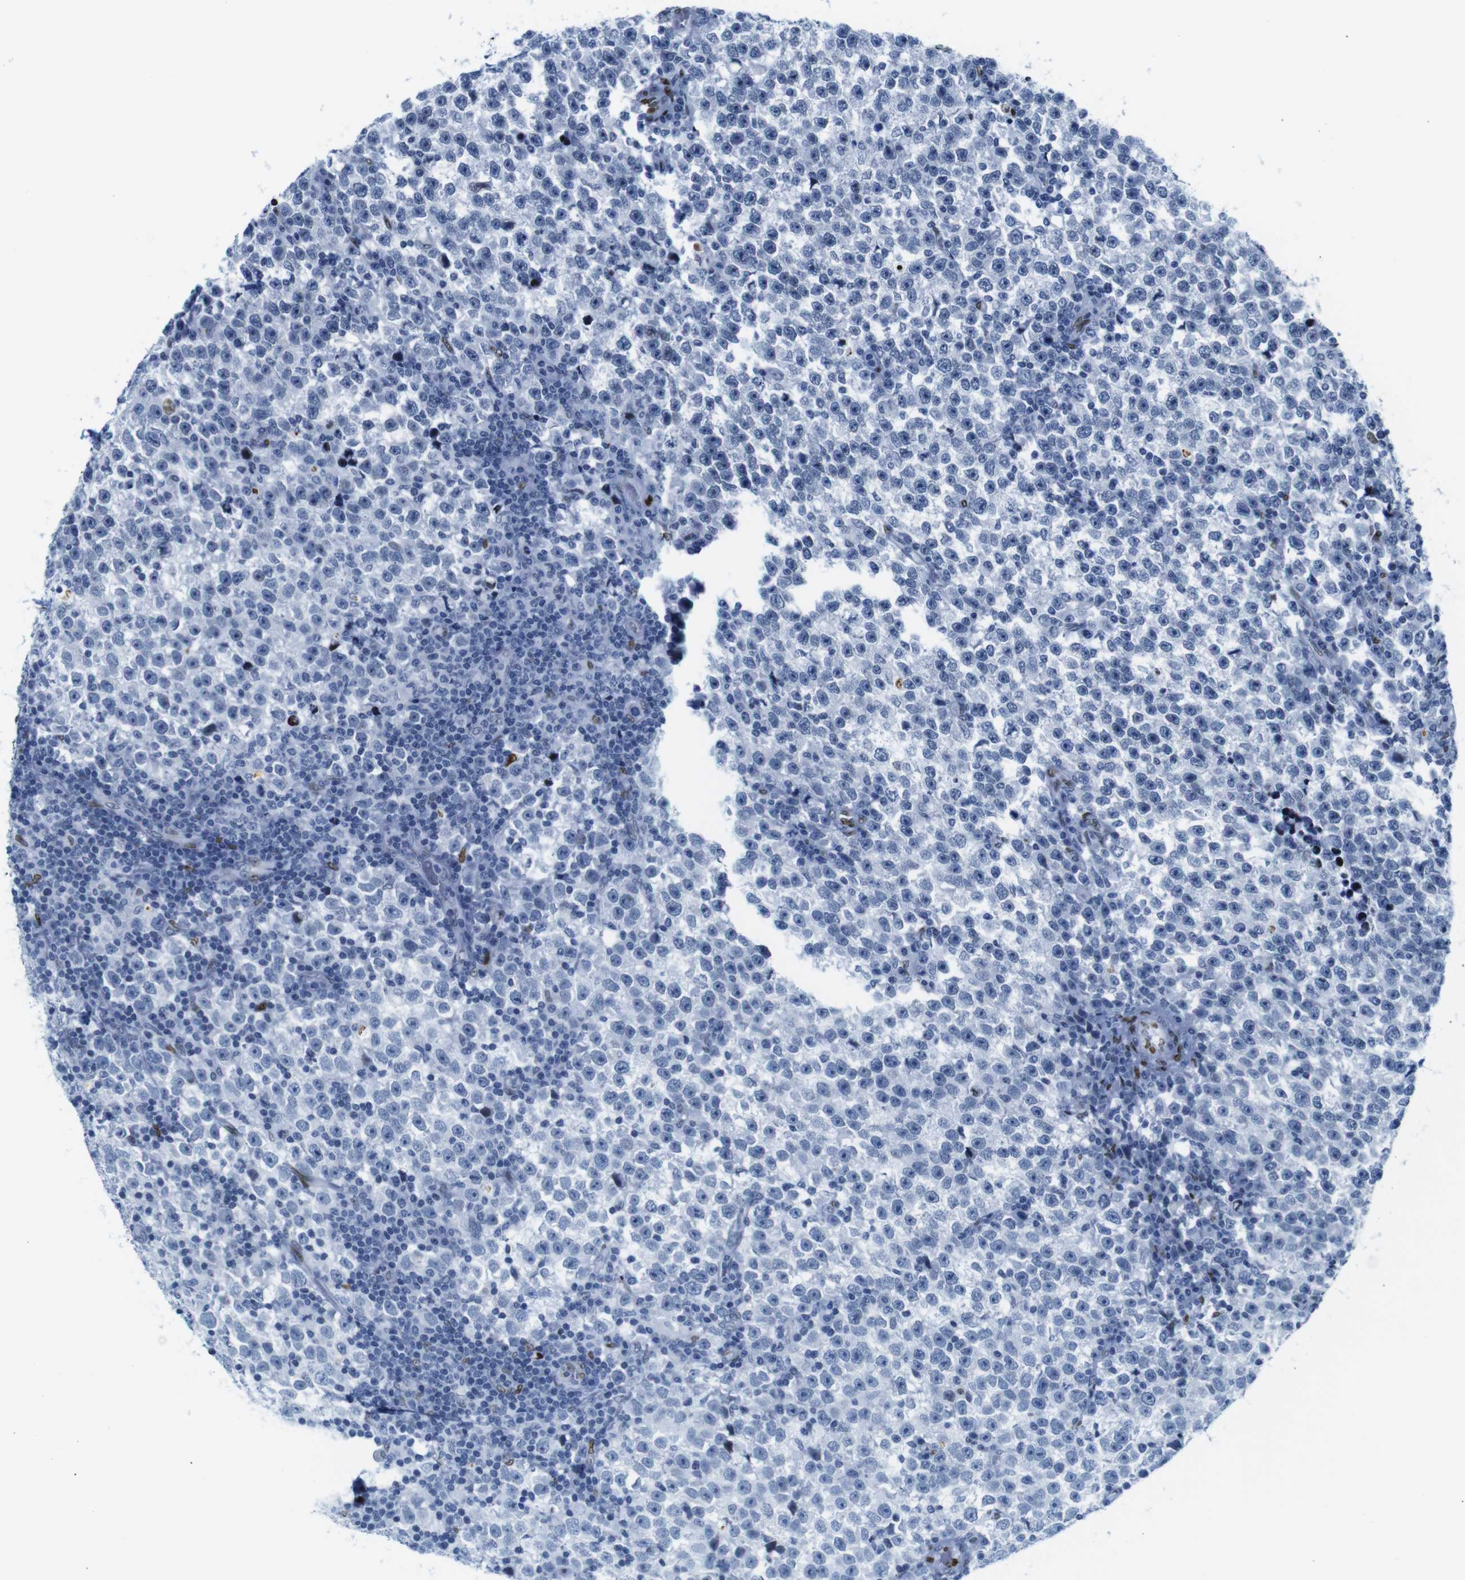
{"staining": {"intensity": "negative", "quantity": "none", "location": "none"}, "tissue": "testis cancer", "cell_type": "Tumor cells", "image_type": "cancer", "snomed": [{"axis": "morphology", "description": "Seminoma, NOS"}, {"axis": "topography", "description": "Testis"}], "caption": "Testis seminoma stained for a protein using IHC displays no staining tumor cells.", "gene": "NPIPB15", "patient": {"sex": "male", "age": 43}}